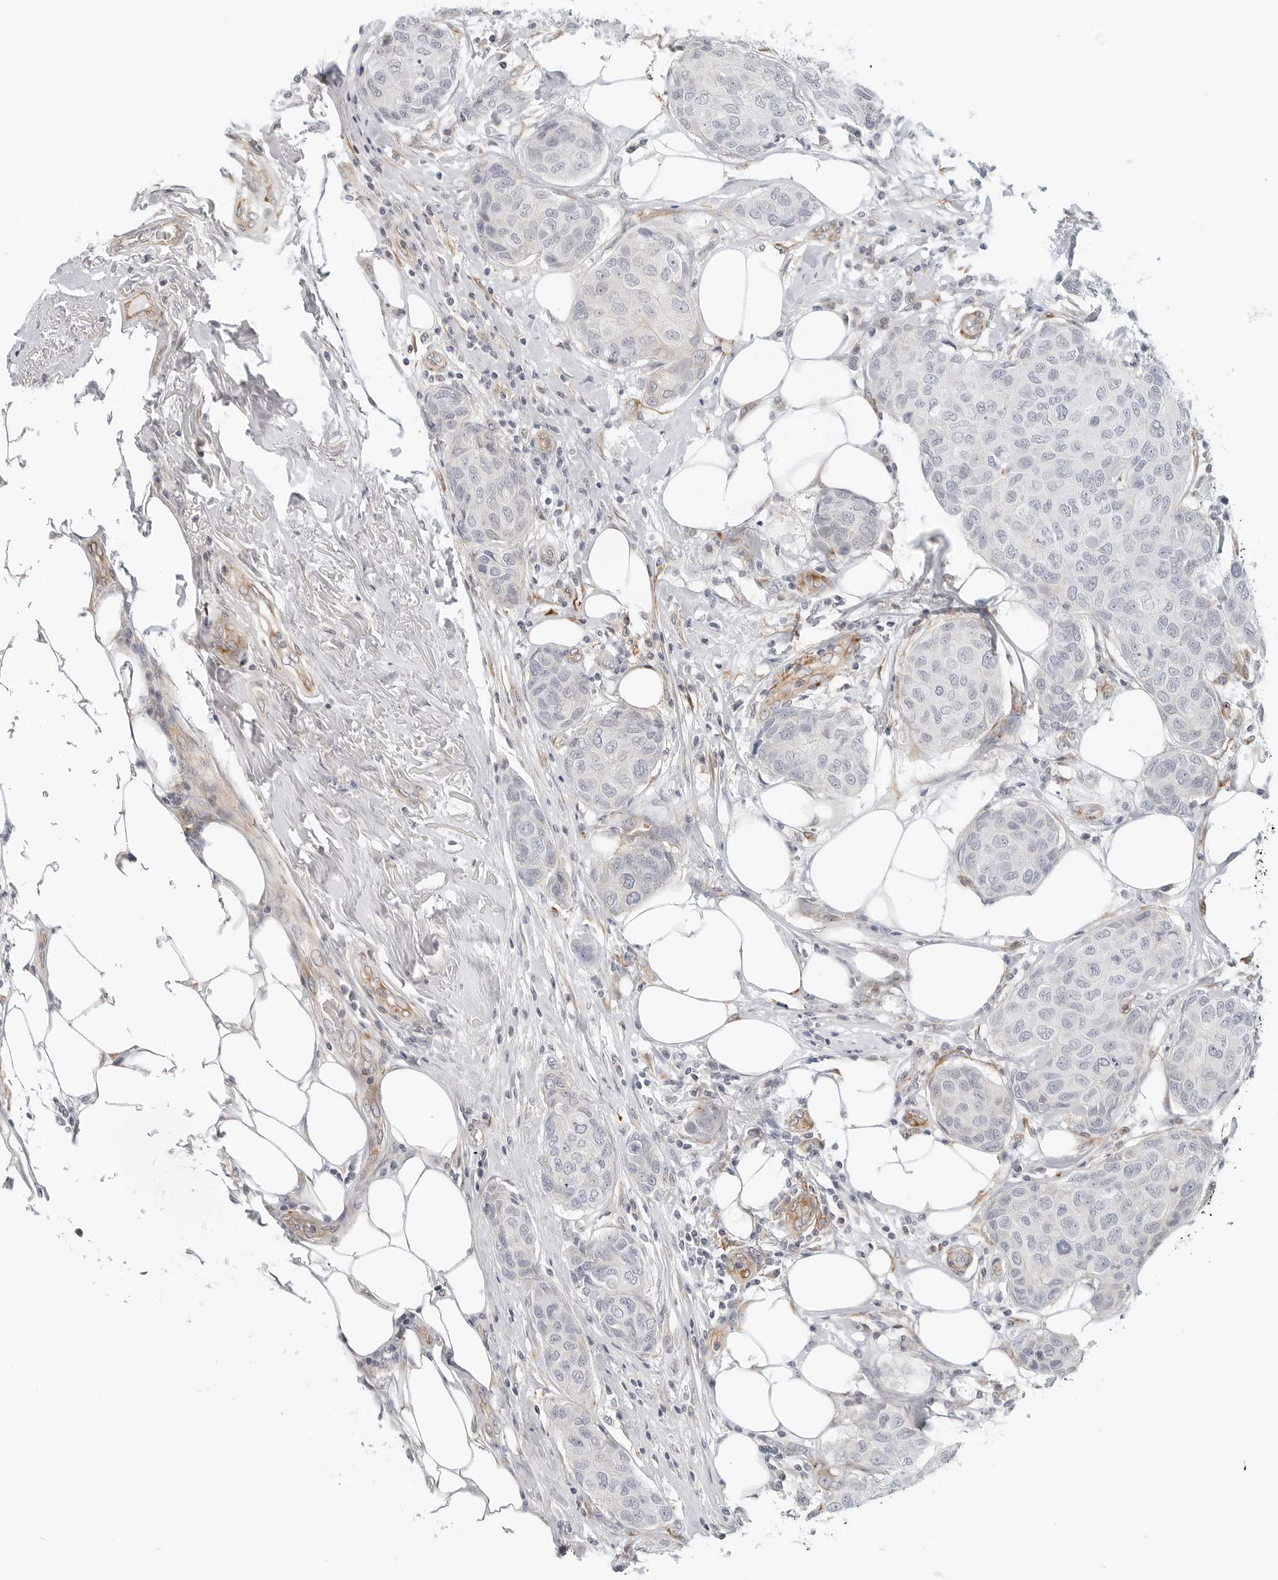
{"staining": {"intensity": "negative", "quantity": "none", "location": "none"}, "tissue": "breast cancer", "cell_type": "Tumor cells", "image_type": "cancer", "snomed": [{"axis": "morphology", "description": "Duct carcinoma"}, {"axis": "topography", "description": "Breast"}], "caption": "Tumor cells are negative for protein expression in human breast invasive ductal carcinoma.", "gene": "C1QTNF1", "patient": {"sex": "female", "age": 80}}